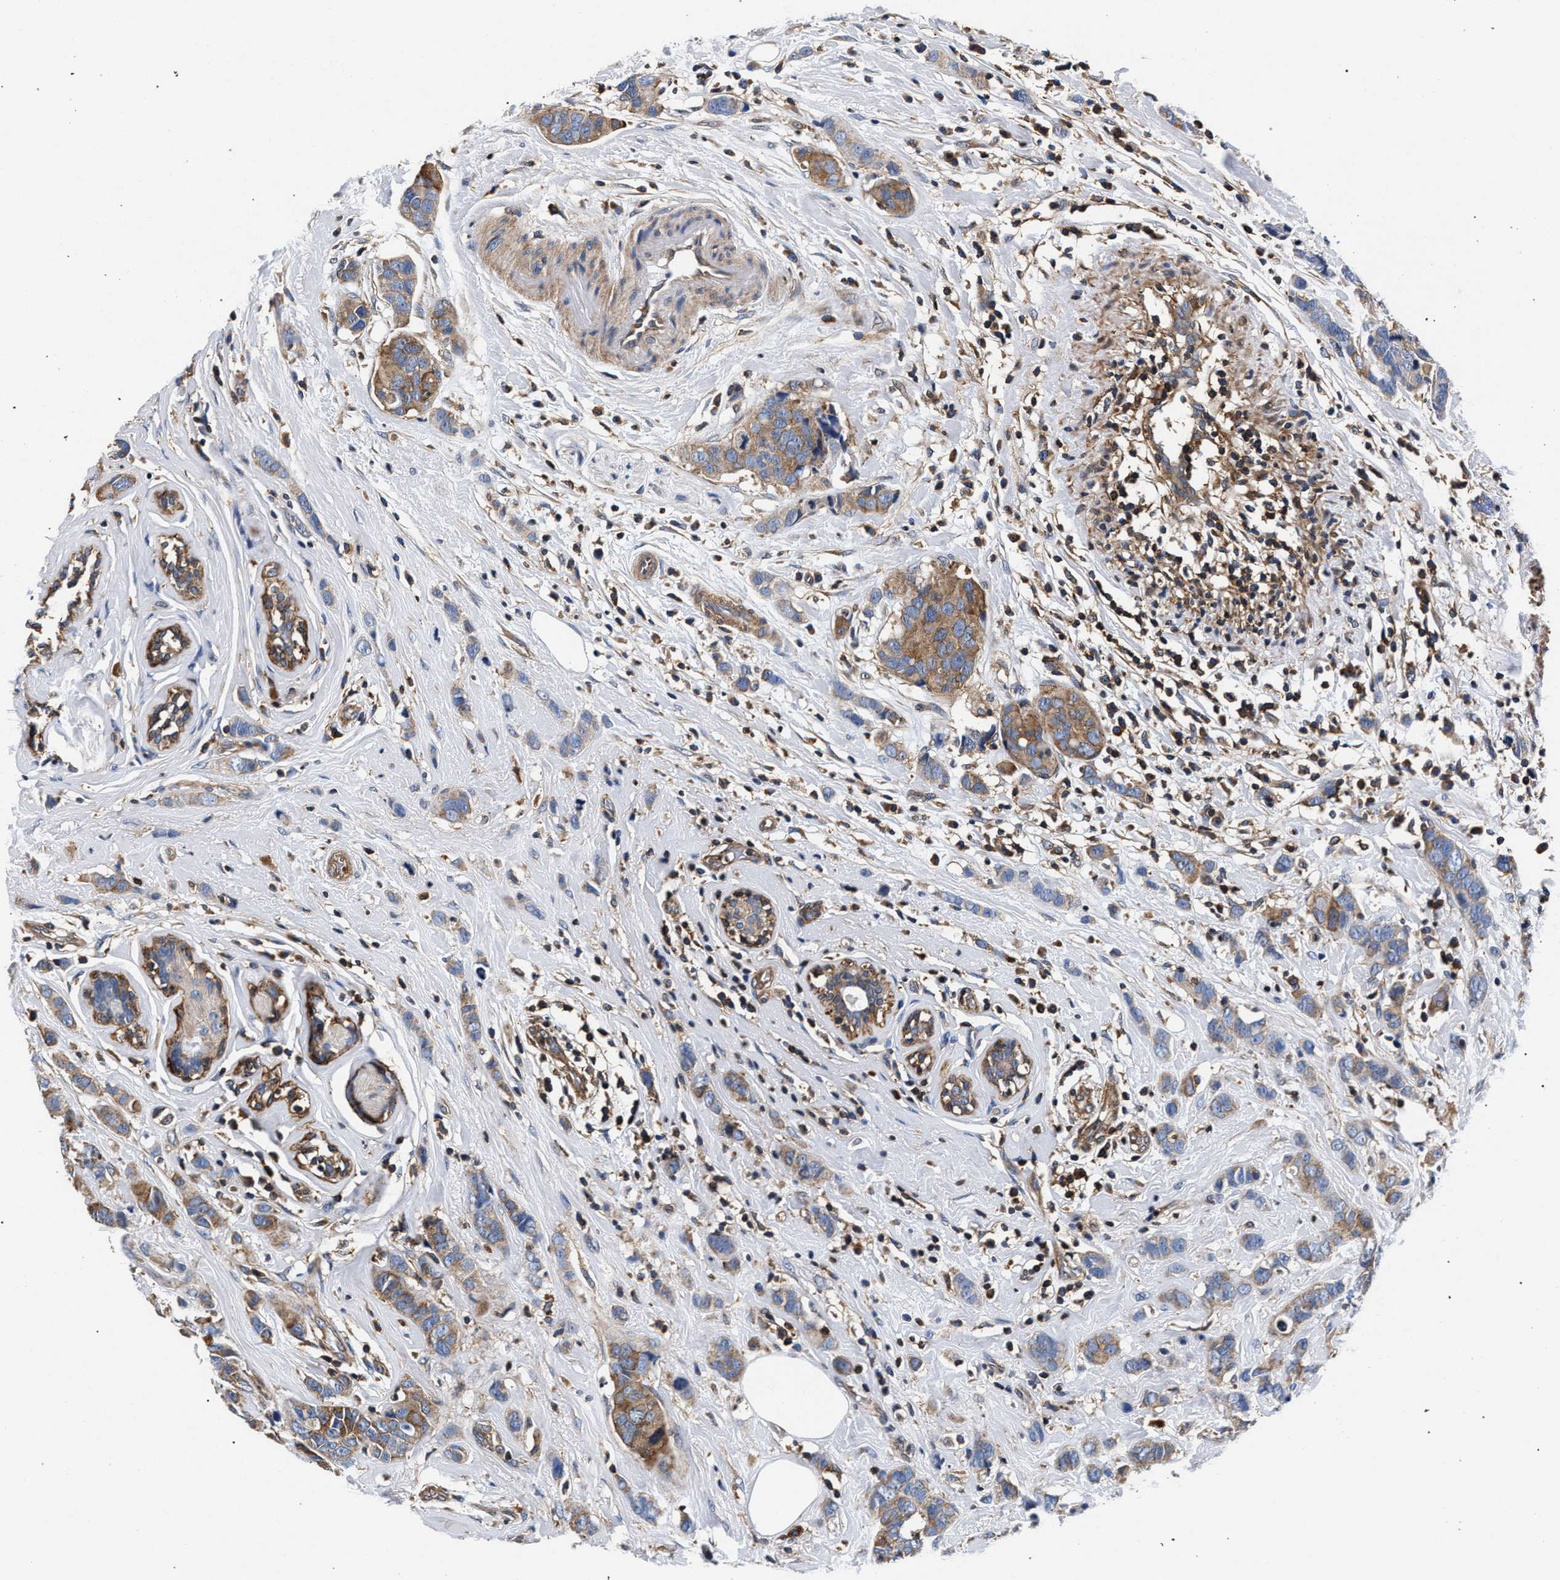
{"staining": {"intensity": "moderate", "quantity": ">75%", "location": "cytoplasmic/membranous"}, "tissue": "breast cancer", "cell_type": "Tumor cells", "image_type": "cancer", "snomed": [{"axis": "morphology", "description": "Normal tissue, NOS"}, {"axis": "morphology", "description": "Duct carcinoma"}, {"axis": "topography", "description": "Breast"}], "caption": "The immunohistochemical stain highlights moderate cytoplasmic/membranous positivity in tumor cells of breast invasive ductal carcinoma tissue. (DAB (3,3'-diaminobenzidine) IHC, brown staining for protein, blue staining for nuclei).", "gene": "LASP1", "patient": {"sex": "female", "age": 50}}